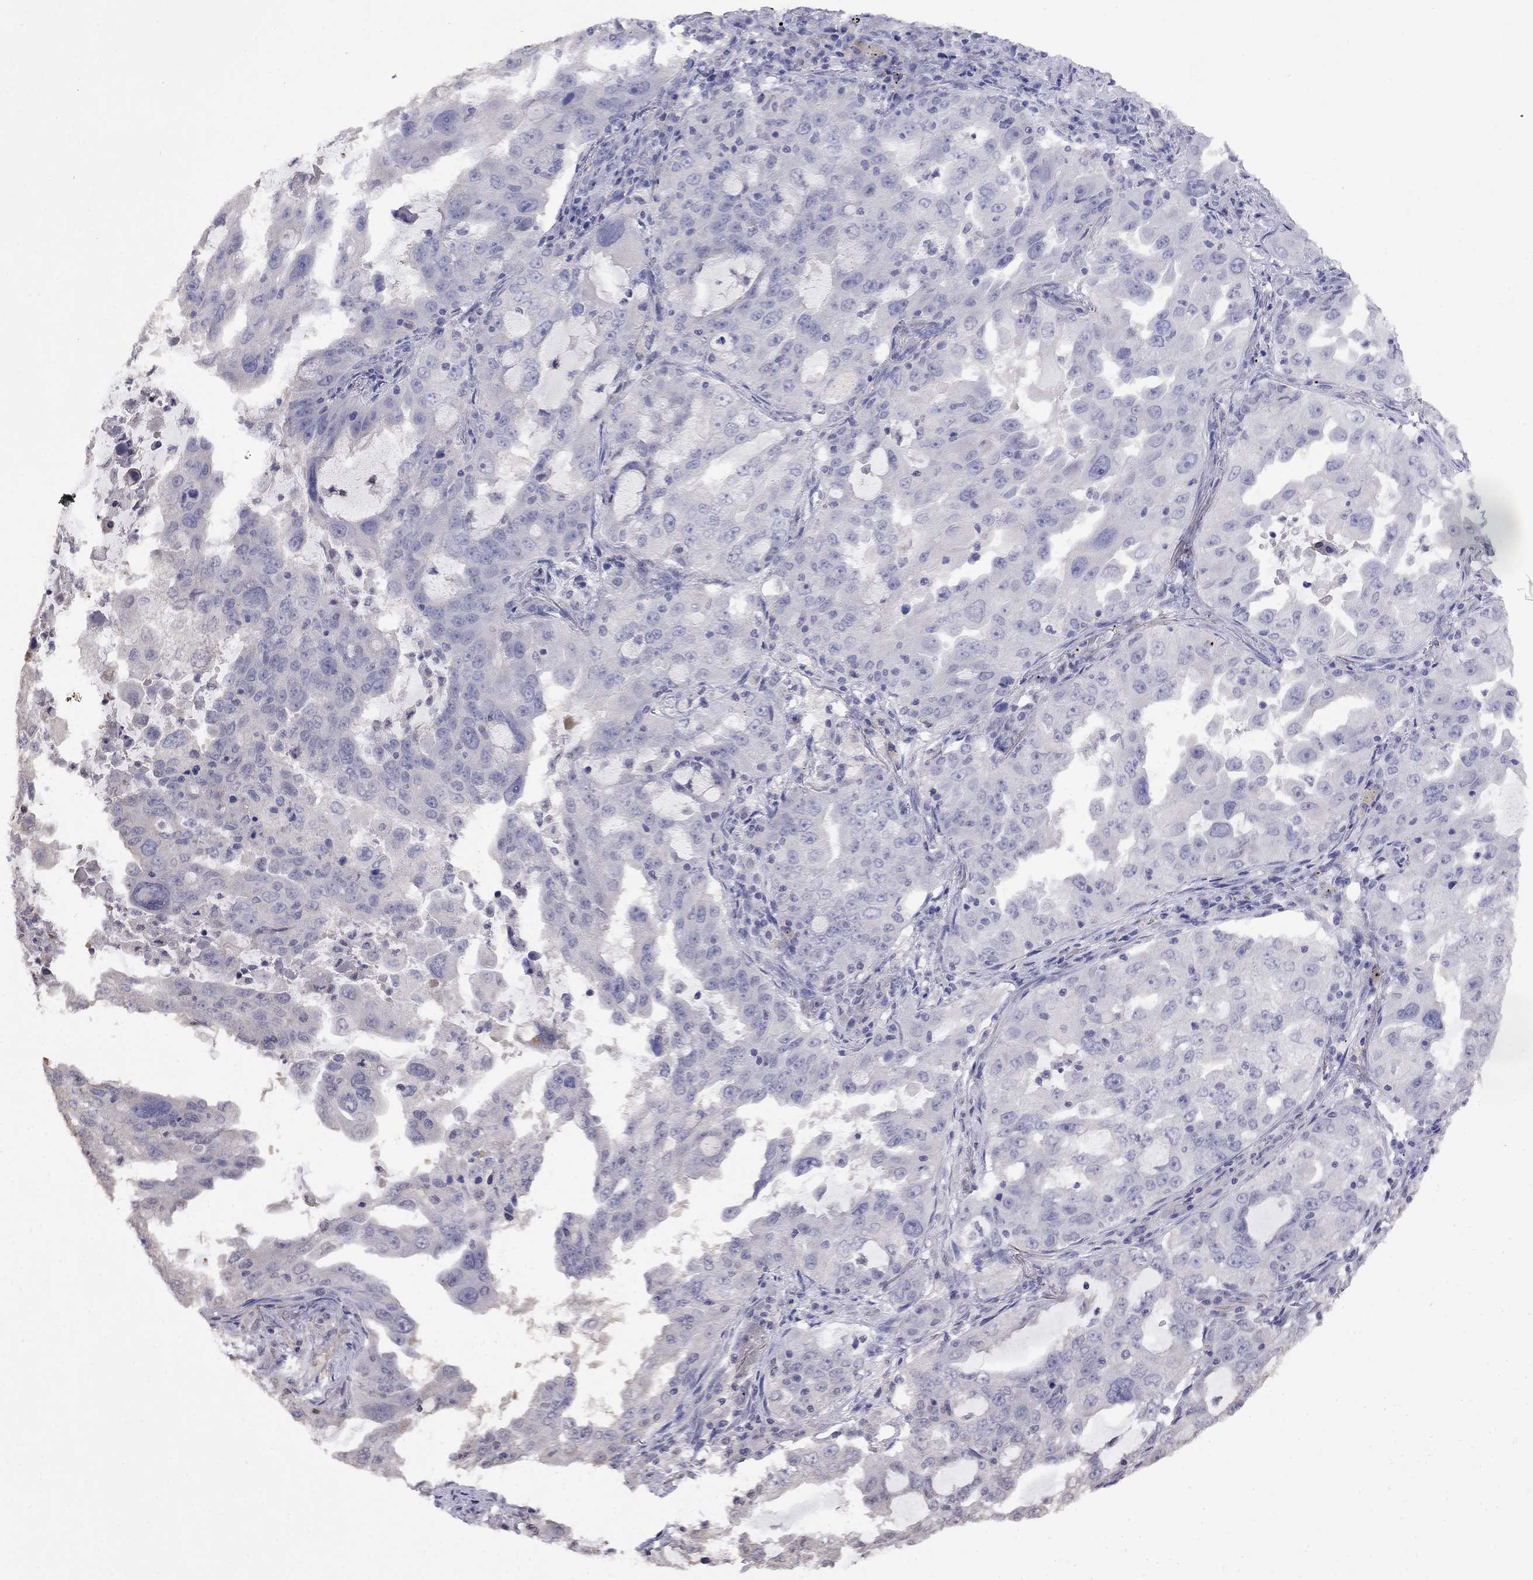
{"staining": {"intensity": "negative", "quantity": "none", "location": "none"}, "tissue": "lung cancer", "cell_type": "Tumor cells", "image_type": "cancer", "snomed": [{"axis": "morphology", "description": "Adenocarcinoma, NOS"}, {"axis": "topography", "description": "Lung"}], "caption": "There is no significant positivity in tumor cells of lung adenocarcinoma.", "gene": "GUCA1B", "patient": {"sex": "female", "age": 61}}